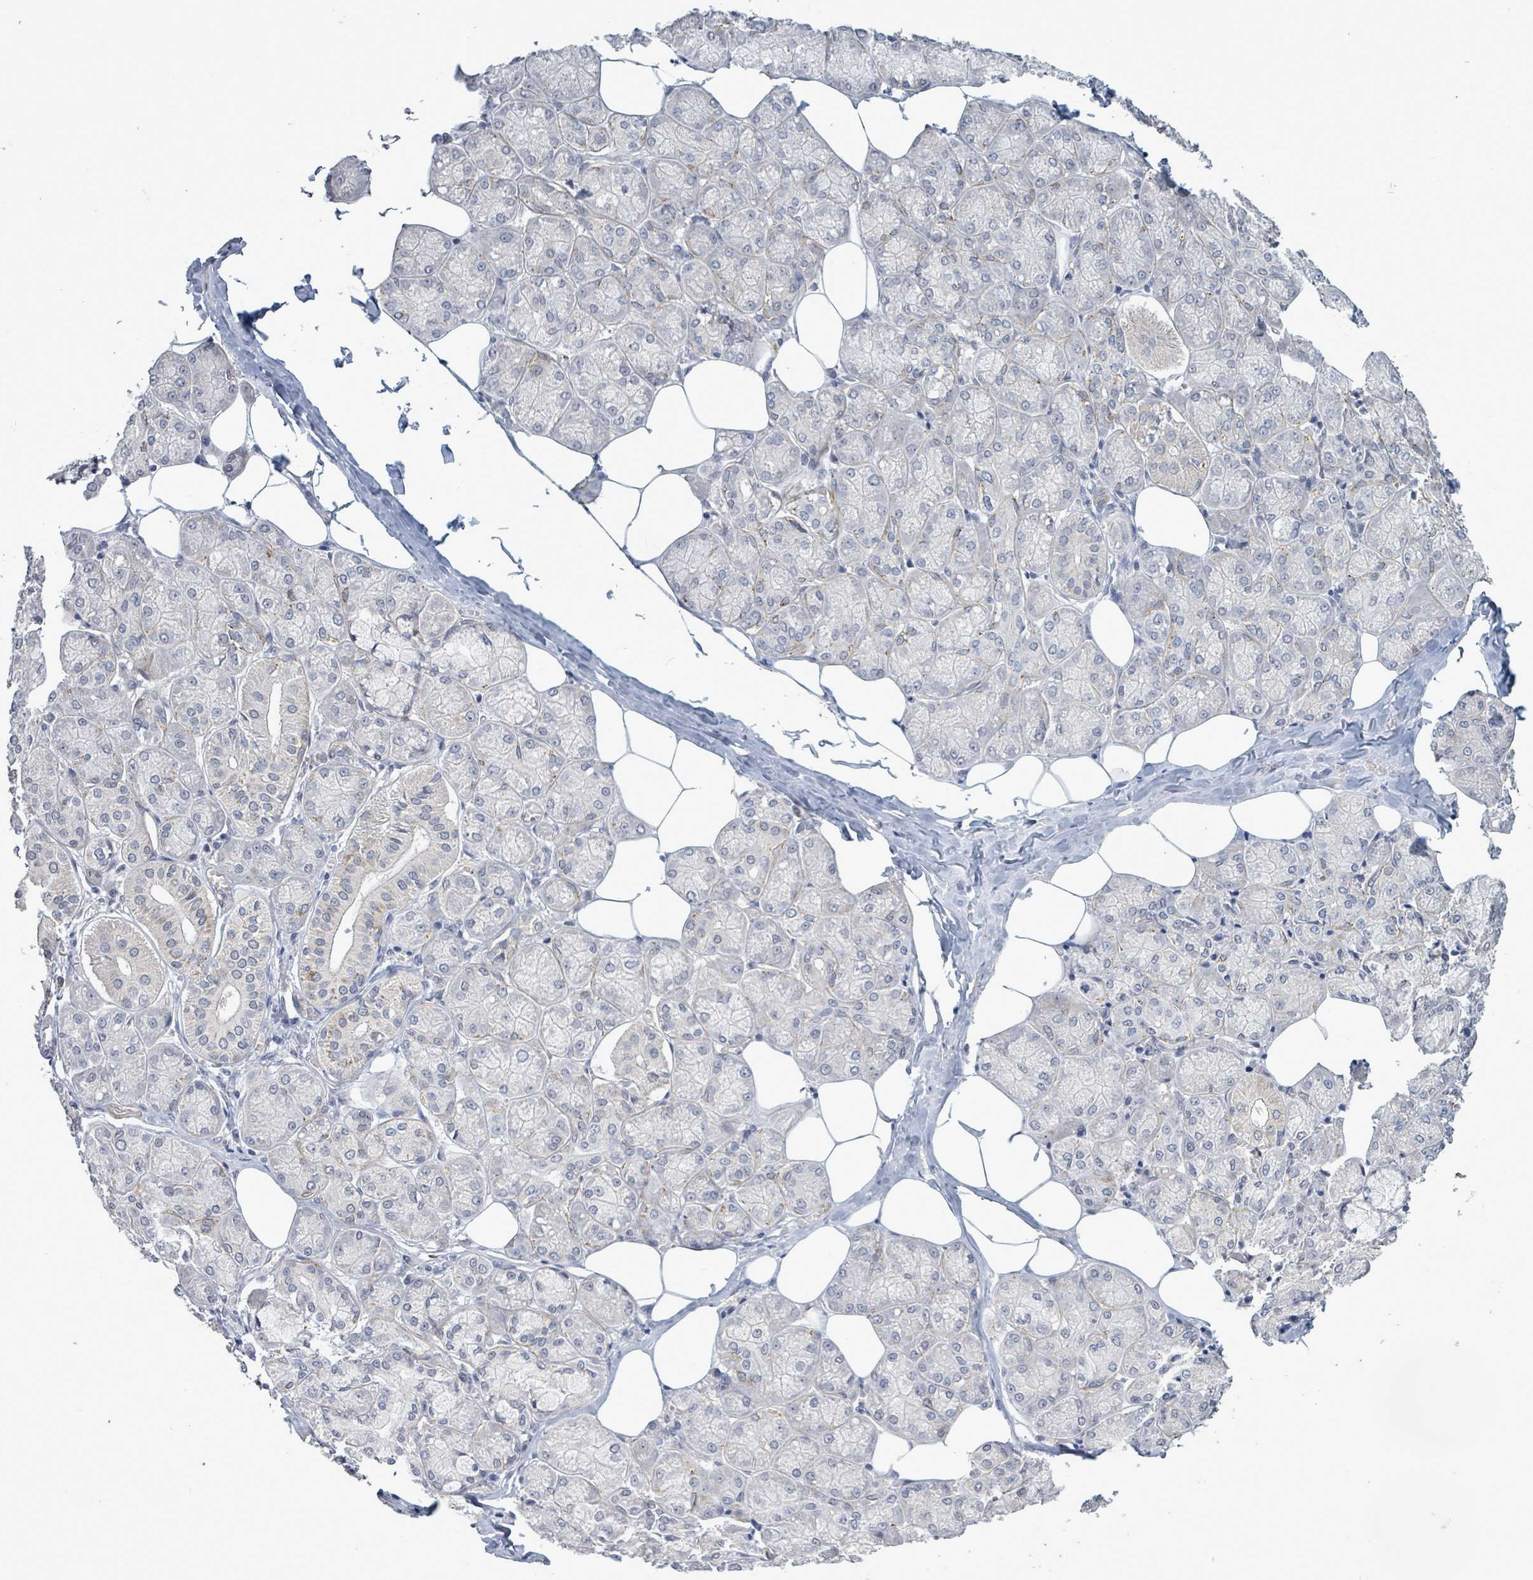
{"staining": {"intensity": "negative", "quantity": "none", "location": "none"}, "tissue": "salivary gland", "cell_type": "Glandular cells", "image_type": "normal", "snomed": [{"axis": "morphology", "description": "Normal tissue, NOS"}, {"axis": "topography", "description": "Salivary gland"}], "caption": "Immunohistochemistry (IHC) photomicrograph of benign salivary gland: human salivary gland stained with DAB (3,3'-diaminobenzidine) reveals no significant protein expression in glandular cells. (Brightfield microscopy of DAB immunohistochemistry at high magnification).", "gene": "AMMECR1", "patient": {"sex": "male", "age": 74}}